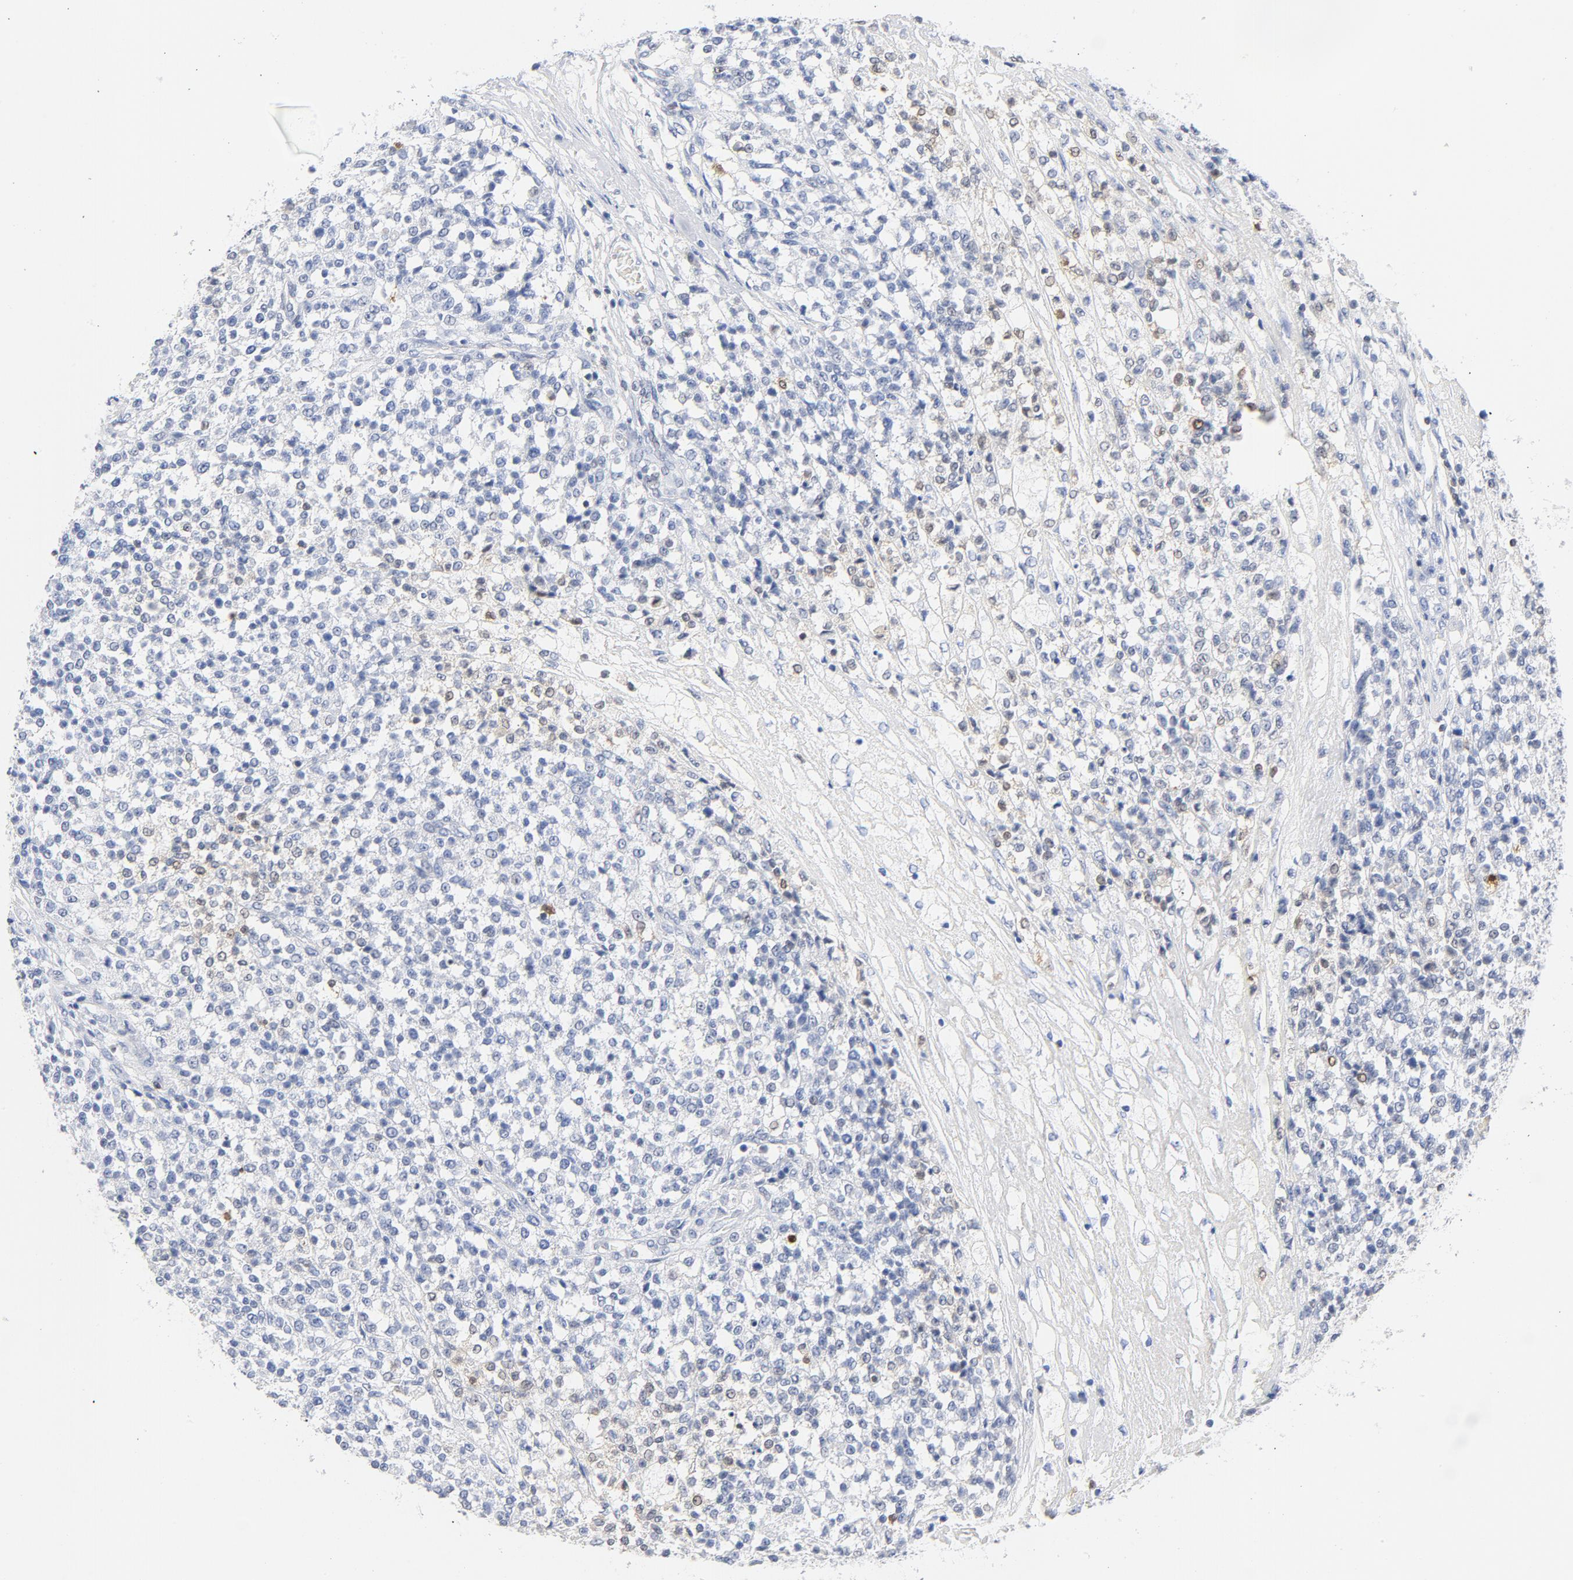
{"staining": {"intensity": "weak", "quantity": "<25%", "location": "cytoplasmic/membranous,nuclear"}, "tissue": "testis cancer", "cell_type": "Tumor cells", "image_type": "cancer", "snomed": [{"axis": "morphology", "description": "Seminoma, NOS"}, {"axis": "topography", "description": "Testis"}], "caption": "An immunohistochemistry (IHC) image of testis cancer (seminoma) is shown. There is no staining in tumor cells of testis cancer (seminoma).", "gene": "CDKN1B", "patient": {"sex": "male", "age": 59}}